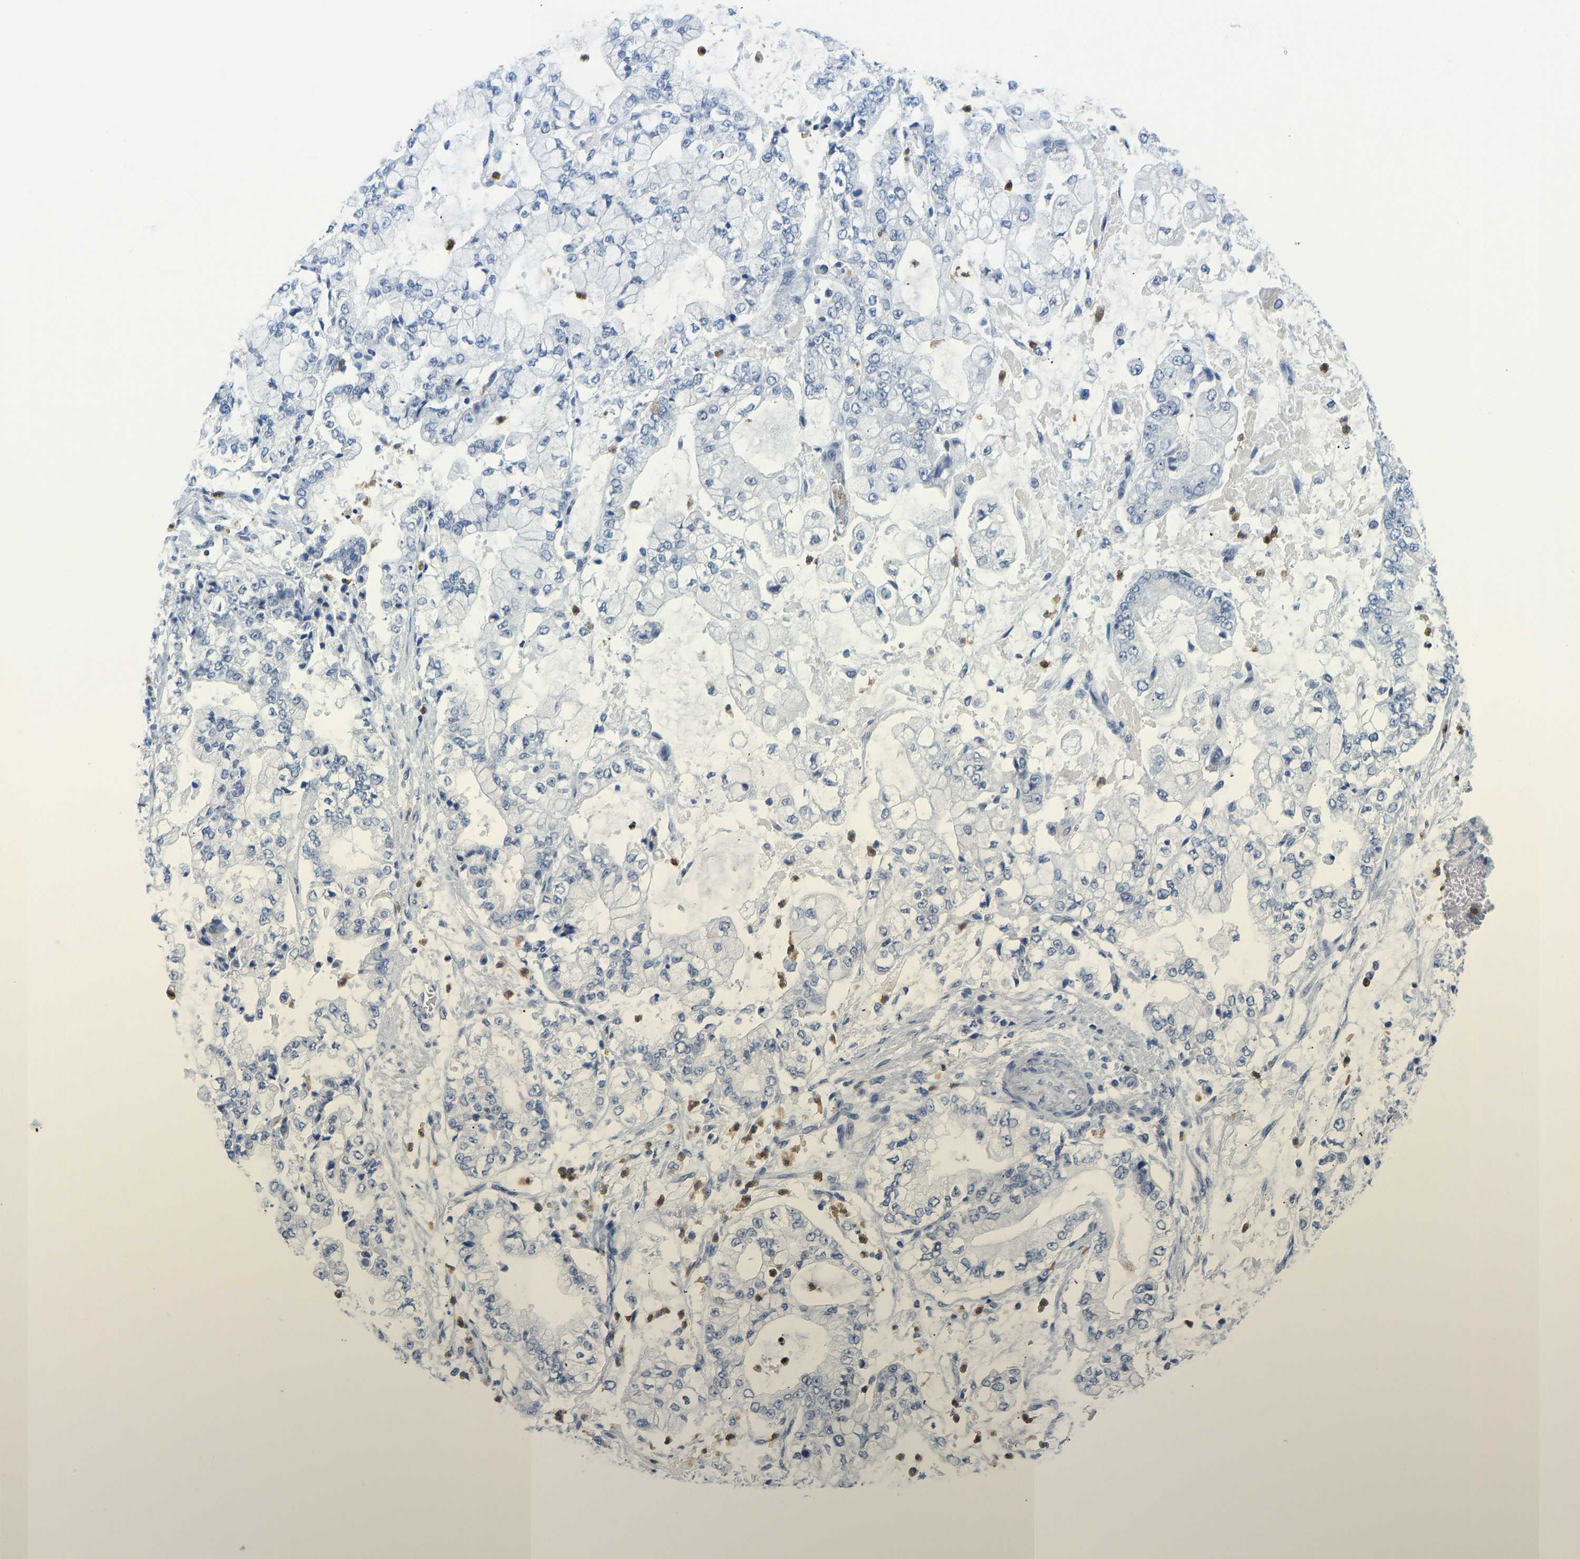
{"staining": {"intensity": "negative", "quantity": "none", "location": "none"}, "tissue": "stomach cancer", "cell_type": "Tumor cells", "image_type": "cancer", "snomed": [{"axis": "morphology", "description": "Adenocarcinoma, NOS"}, {"axis": "topography", "description": "Stomach"}], "caption": "Immunohistochemistry (IHC) photomicrograph of human adenocarcinoma (stomach) stained for a protein (brown), which exhibits no expression in tumor cells.", "gene": "TXNDC2", "patient": {"sex": "male", "age": 76}}